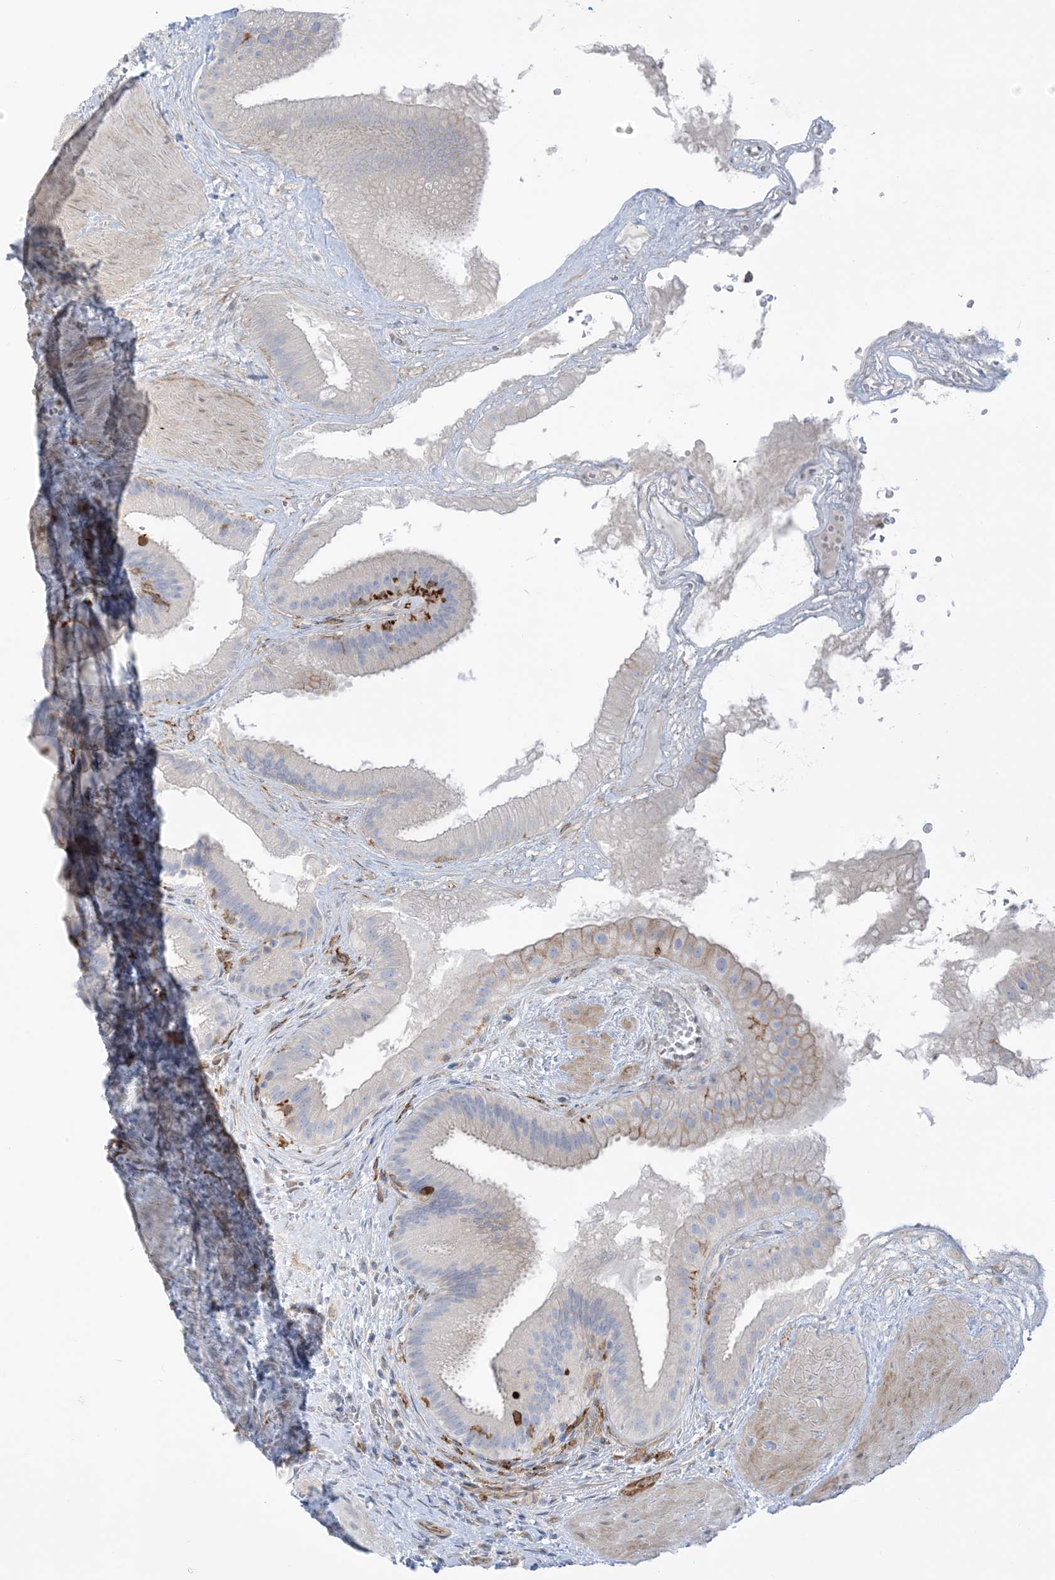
{"staining": {"intensity": "moderate", "quantity": "<25%", "location": "cytoplasmic/membranous"}, "tissue": "gallbladder", "cell_type": "Glandular cells", "image_type": "normal", "snomed": [{"axis": "morphology", "description": "Normal tissue, NOS"}, {"axis": "topography", "description": "Gallbladder"}], "caption": "High-power microscopy captured an IHC histopathology image of benign gallbladder, revealing moderate cytoplasmic/membranous staining in approximately <25% of glandular cells. (IHC, brightfield microscopy, high magnification).", "gene": "ICMT", "patient": {"sex": "male", "age": 55}}